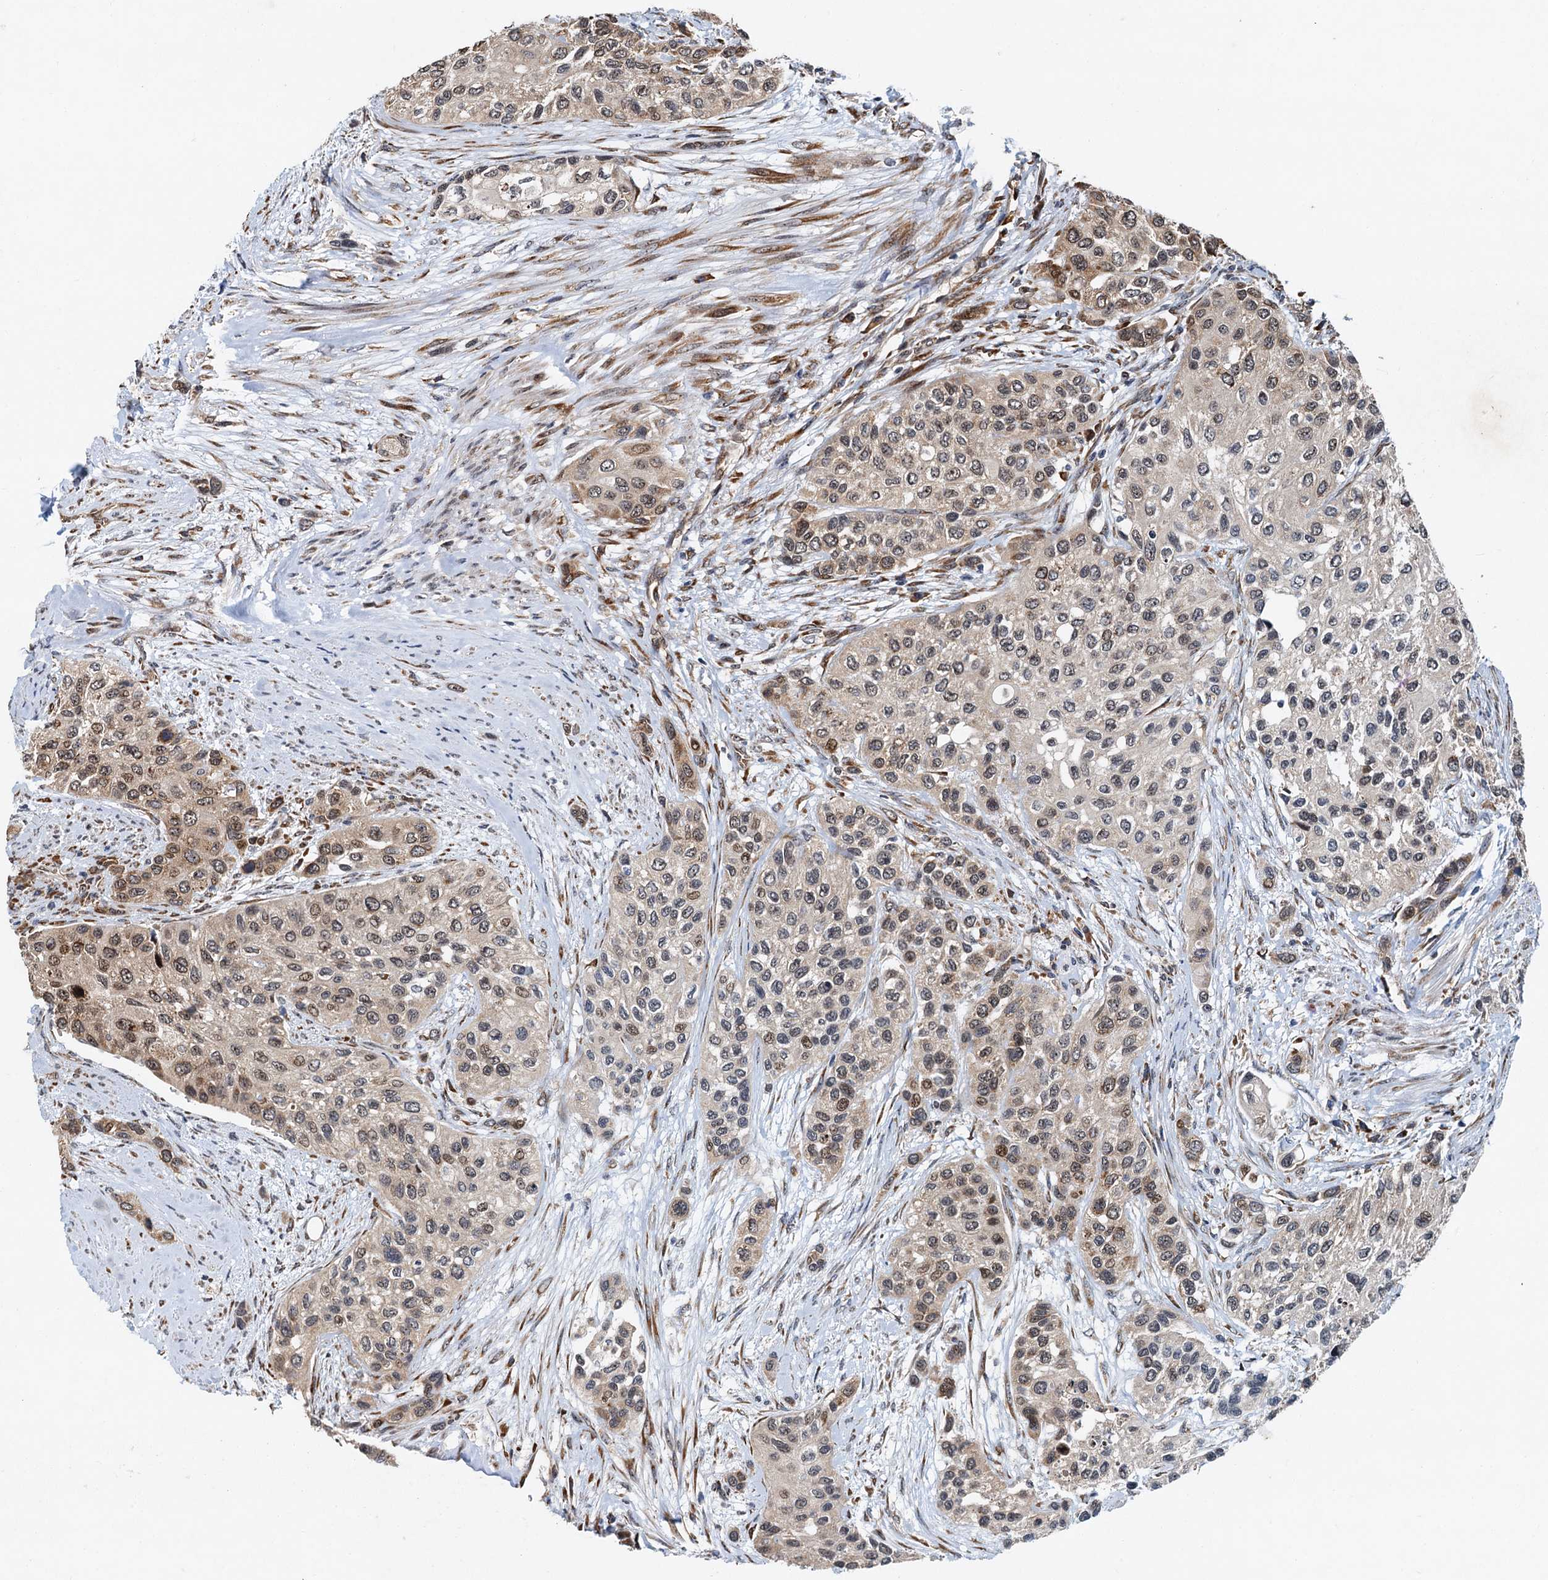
{"staining": {"intensity": "moderate", "quantity": ">75%", "location": "cytoplasmic/membranous"}, "tissue": "urothelial cancer", "cell_type": "Tumor cells", "image_type": "cancer", "snomed": [{"axis": "morphology", "description": "Normal tissue, NOS"}, {"axis": "morphology", "description": "Urothelial carcinoma, High grade"}, {"axis": "topography", "description": "Vascular tissue"}, {"axis": "topography", "description": "Urinary bladder"}], "caption": "Protein analysis of urothelial cancer tissue exhibits moderate cytoplasmic/membranous positivity in about >75% of tumor cells. The staining is performed using DAB (3,3'-diaminobenzidine) brown chromogen to label protein expression. The nuclei are counter-stained blue using hematoxylin.", "gene": "DNAJC21", "patient": {"sex": "female", "age": 56}}